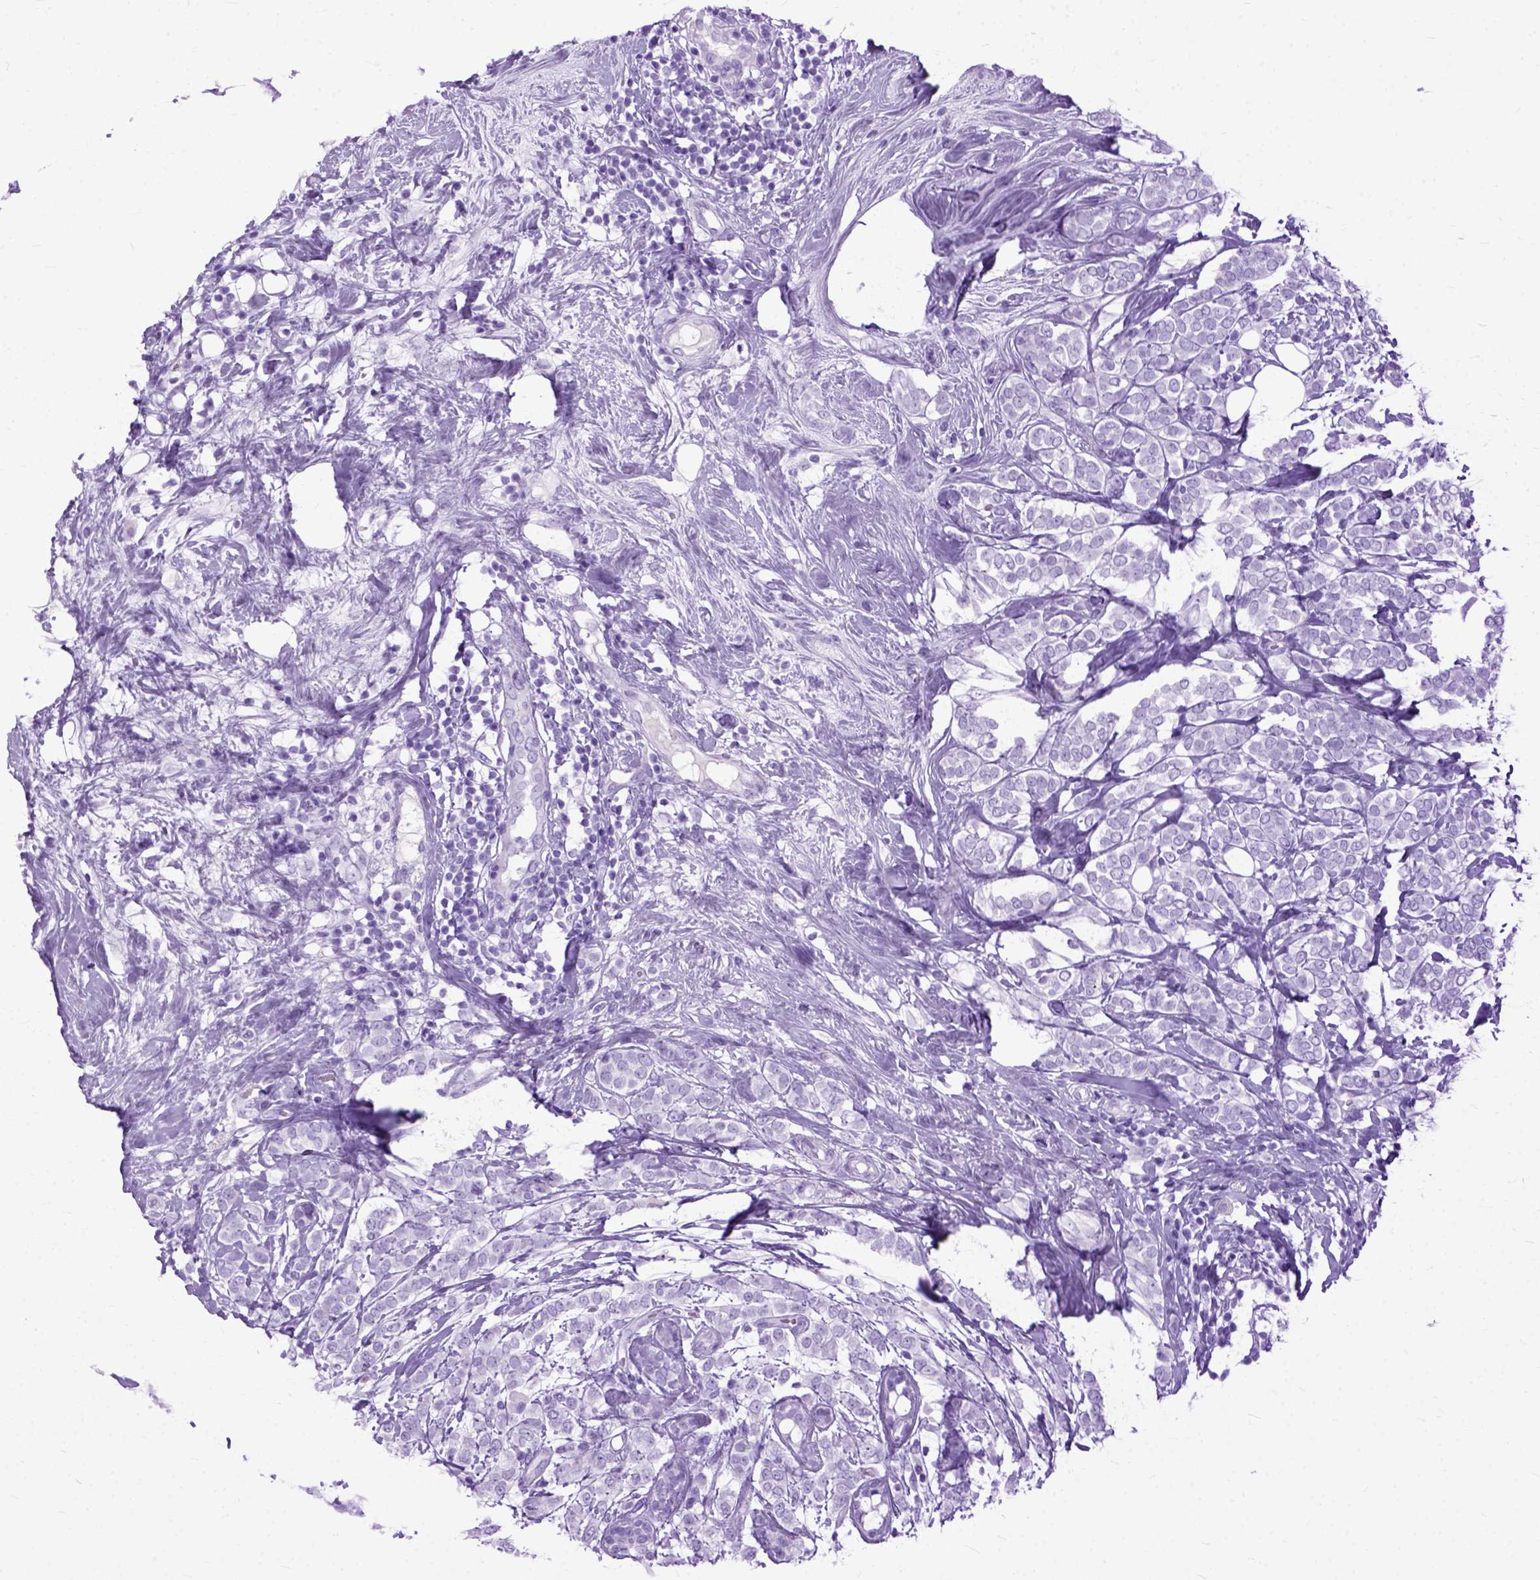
{"staining": {"intensity": "negative", "quantity": "none", "location": "none"}, "tissue": "breast cancer", "cell_type": "Tumor cells", "image_type": "cancer", "snomed": [{"axis": "morphology", "description": "Lobular carcinoma"}, {"axis": "topography", "description": "Breast"}], "caption": "IHC of human breast cancer demonstrates no positivity in tumor cells. (DAB (3,3'-diaminobenzidine) immunohistochemistry (IHC) with hematoxylin counter stain).", "gene": "GNGT1", "patient": {"sex": "female", "age": 49}}